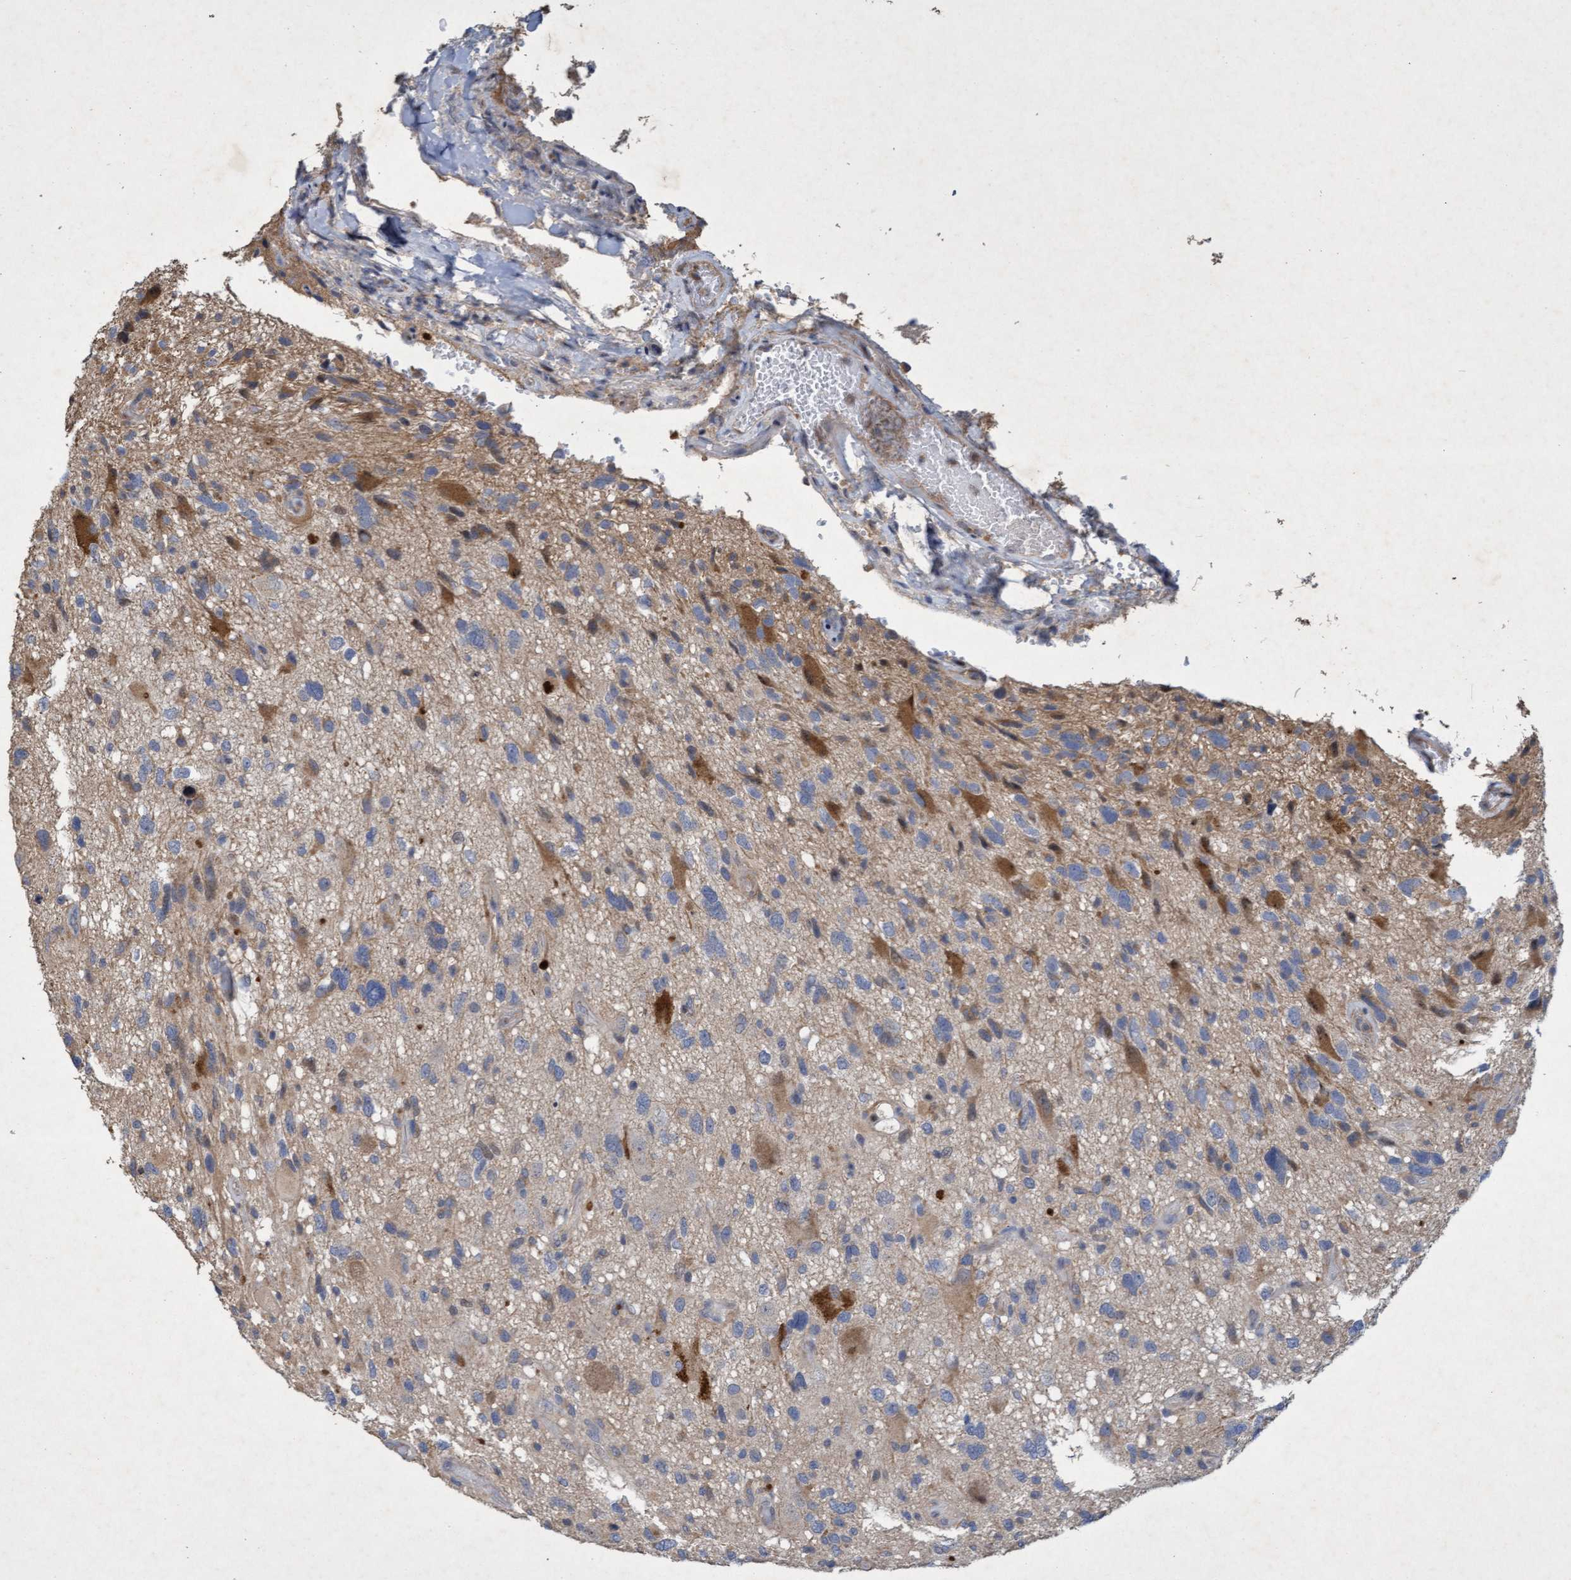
{"staining": {"intensity": "moderate", "quantity": "<25%", "location": "cytoplasmic/membranous"}, "tissue": "glioma", "cell_type": "Tumor cells", "image_type": "cancer", "snomed": [{"axis": "morphology", "description": "Glioma, malignant, High grade"}, {"axis": "topography", "description": "Brain"}], "caption": "An IHC histopathology image of tumor tissue is shown. Protein staining in brown labels moderate cytoplasmic/membranous positivity in glioma within tumor cells. Immunohistochemistry stains the protein of interest in brown and the nuclei are stained blue.", "gene": "ZNF677", "patient": {"sex": "male", "age": 33}}